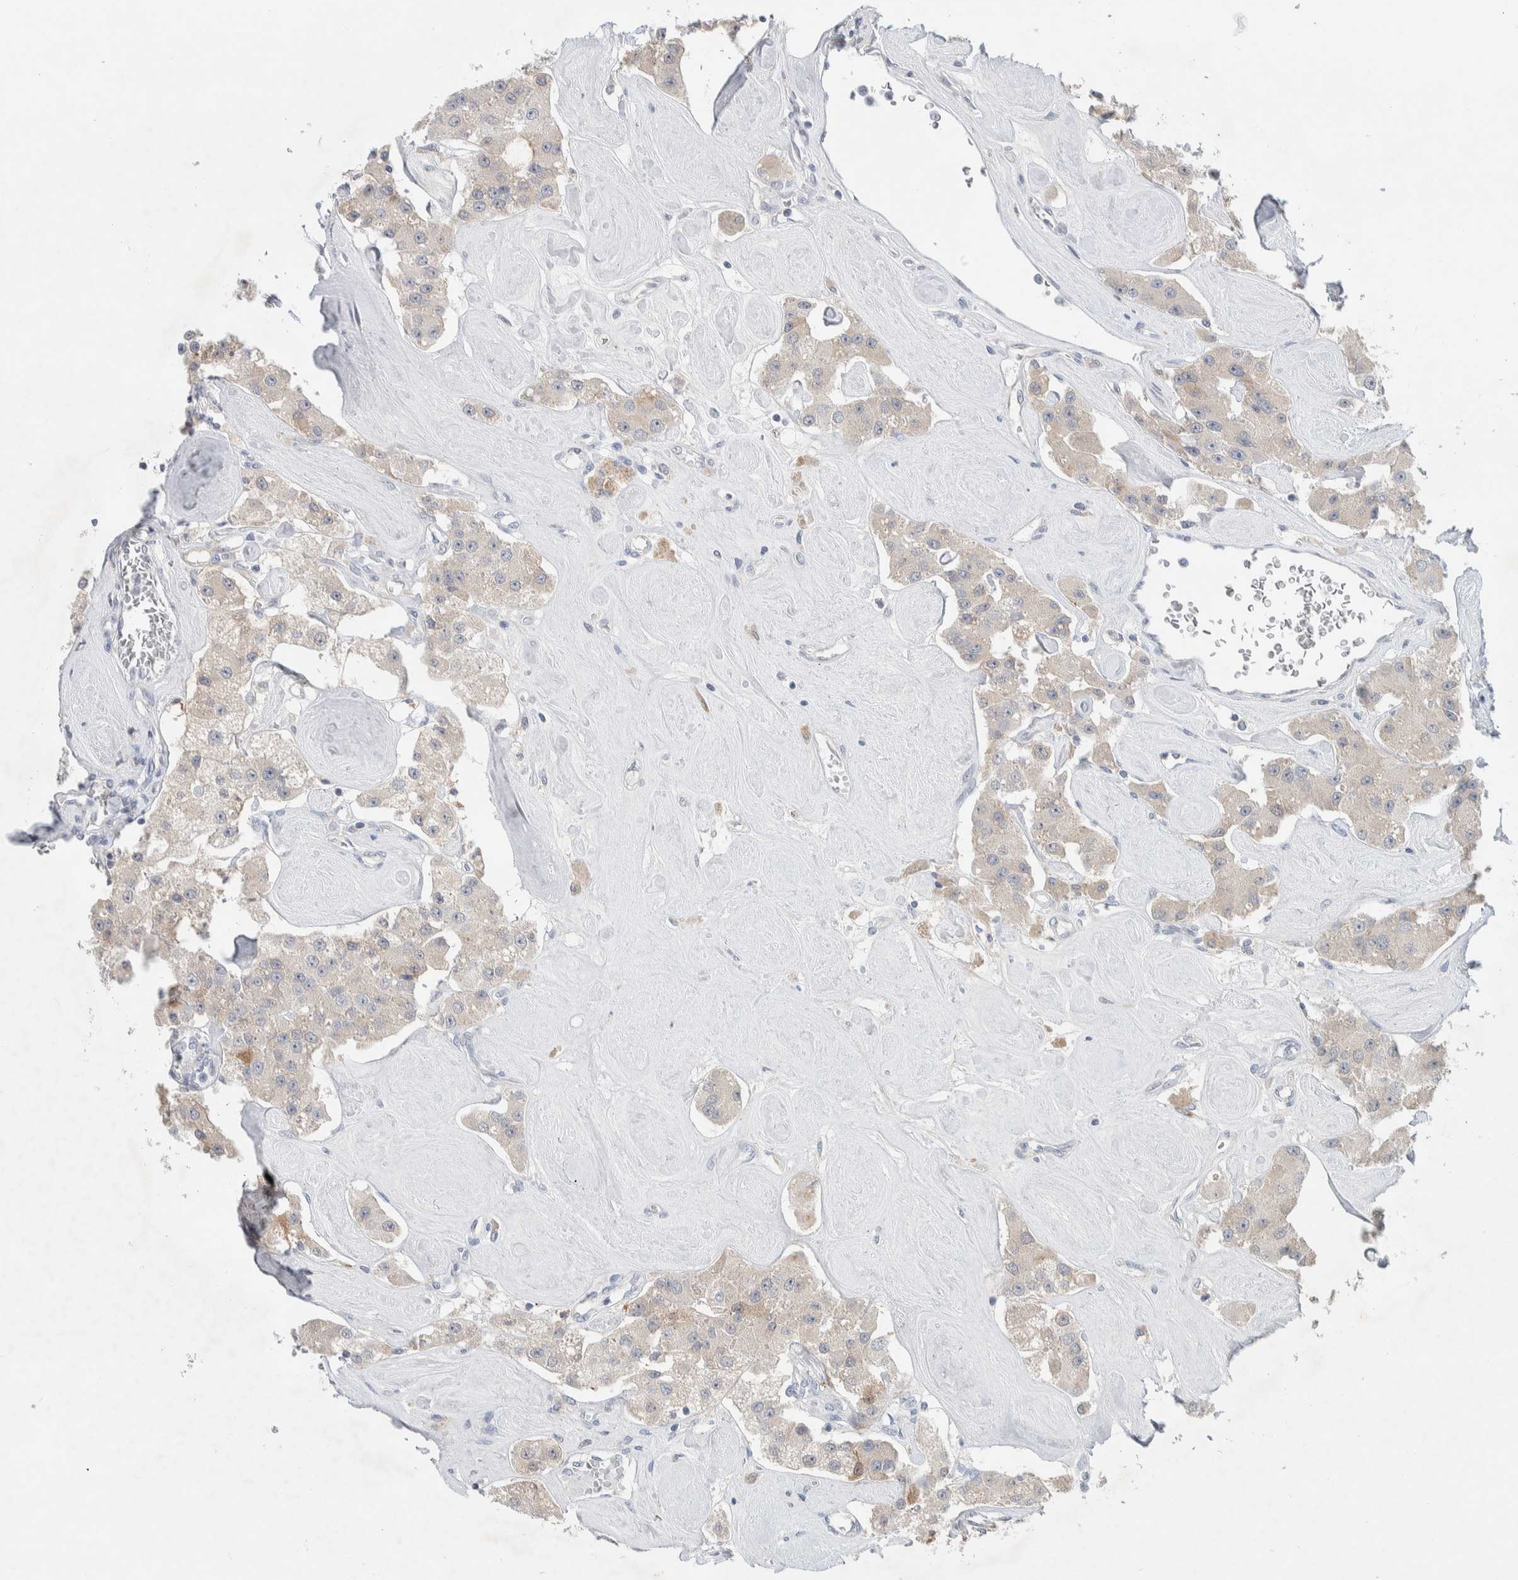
{"staining": {"intensity": "weak", "quantity": "<25%", "location": "cytoplasmic/membranous"}, "tissue": "carcinoid", "cell_type": "Tumor cells", "image_type": "cancer", "snomed": [{"axis": "morphology", "description": "Carcinoid, malignant, NOS"}, {"axis": "topography", "description": "Pancreas"}], "caption": "This micrograph is of carcinoid stained with immunohistochemistry (IHC) to label a protein in brown with the nuclei are counter-stained blue. There is no staining in tumor cells.", "gene": "DEPTOR", "patient": {"sex": "male", "age": 41}}